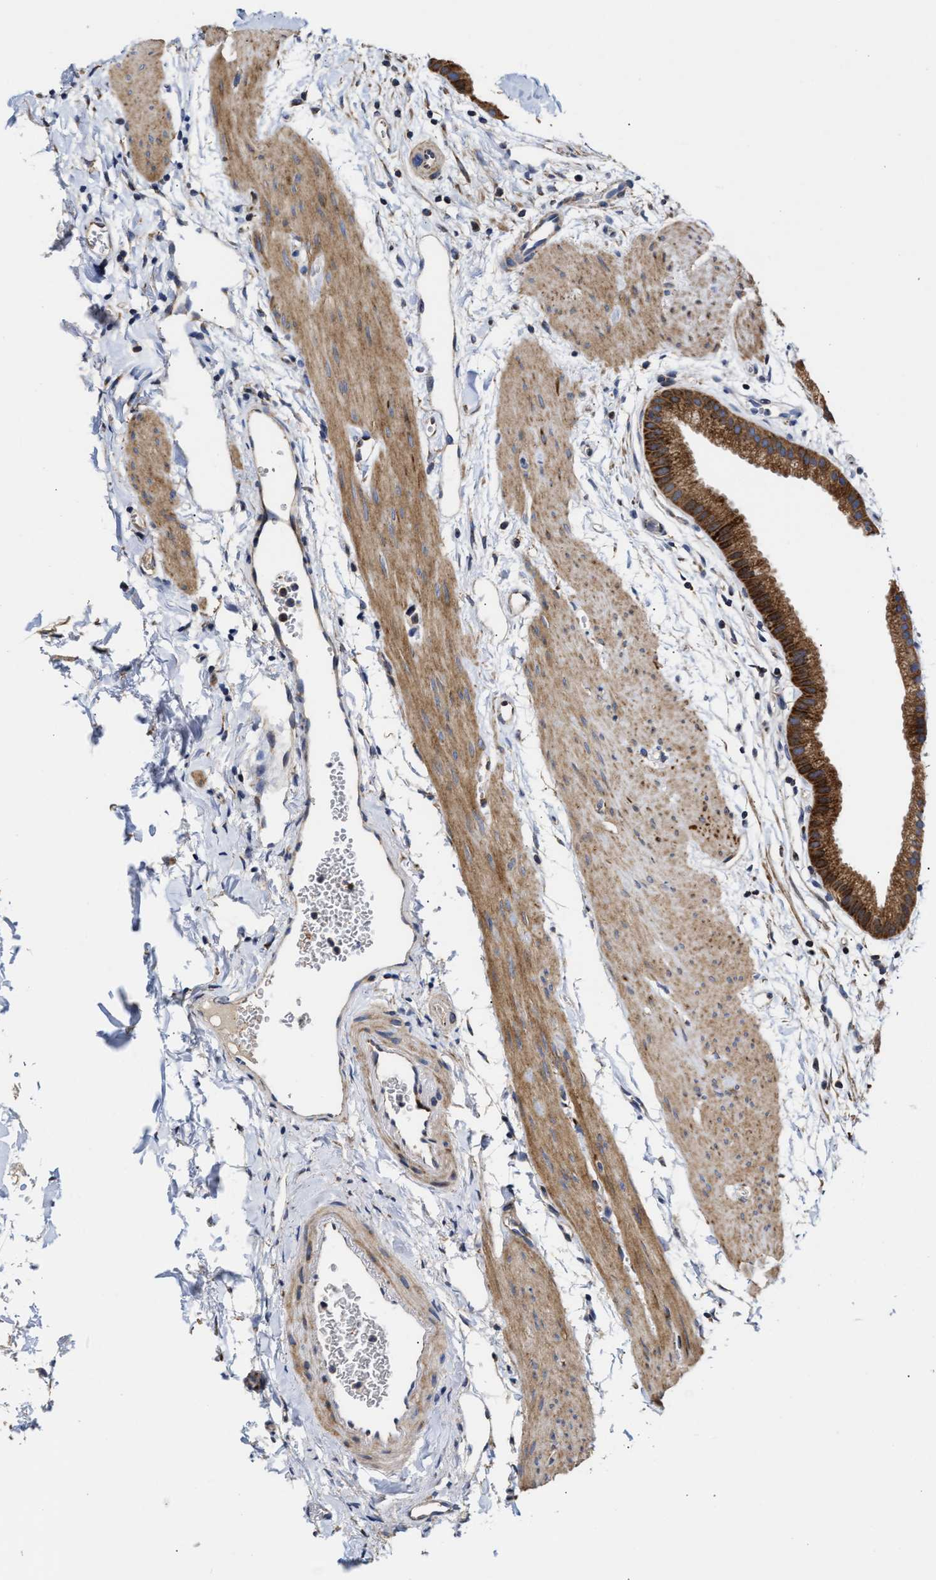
{"staining": {"intensity": "strong", "quantity": ">75%", "location": "cytoplasmic/membranous"}, "tissue": "gallbladder", "cell_type": "Glandular cells", "image_type": "normal", "snomed": [{"axis": "morphology", "description": "Normal tissue, NOS"}, {"axis": "topography", "description": "Gallbladder"}], "caption": "Protein staining of normal gallbladder shows strong cytoplasmic/membranous positivity in about >75% of glandular cells.", "gene": "MALSU1", "patient": {"sex": "female", "age": 64}}